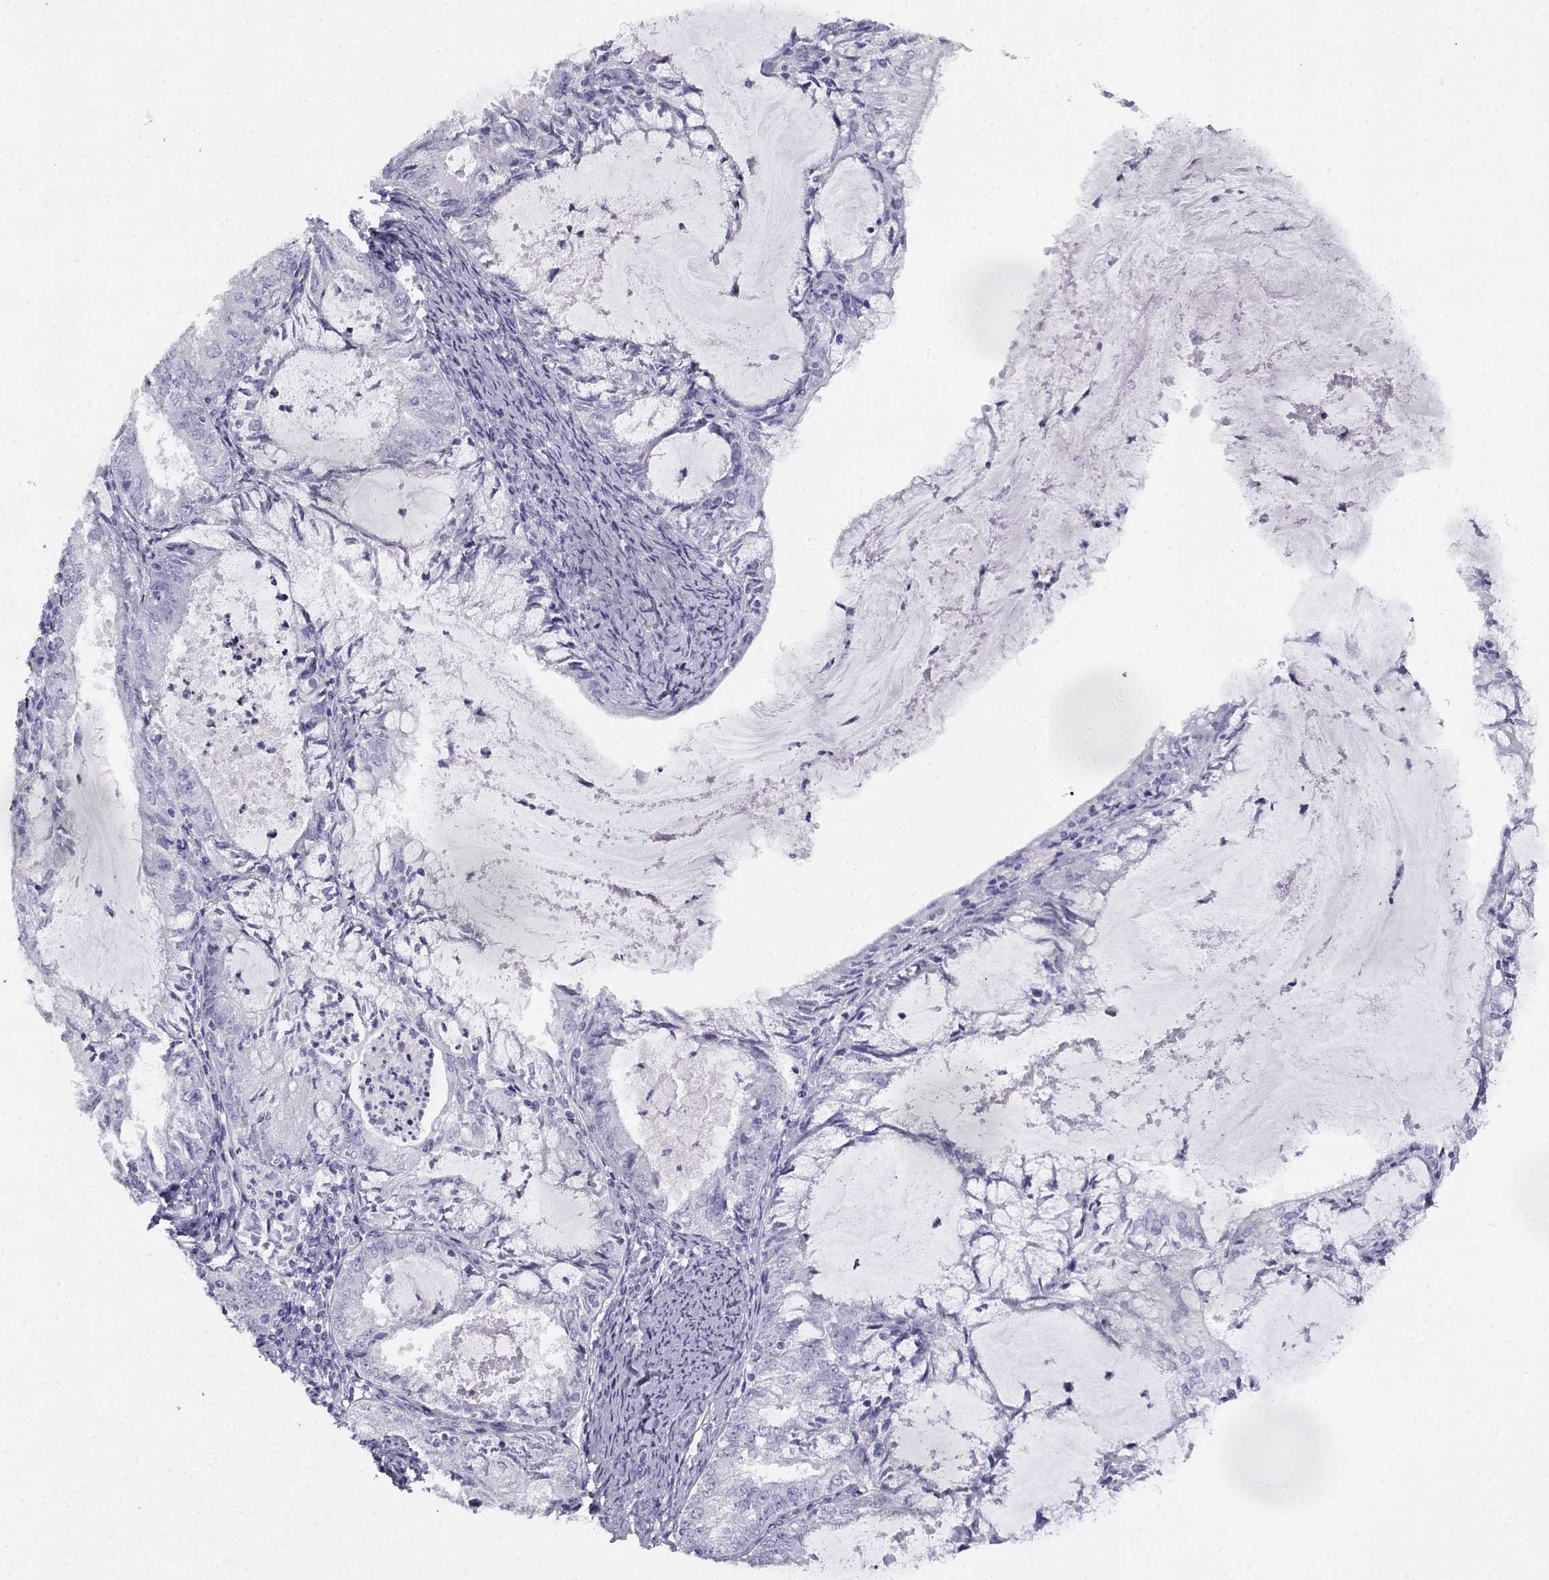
{"staining": {"intensity": "negative", "quantity": "none", "location": "none"}, "tissue": "endometrial cancer", "cell_type": "Tumor cells", "image_type": "cancer", "snomed": [{"axis": "morphology", "description": "Adenocarcinoma, NOS"}, {"axis": "topography", "description": "Endometrium"}], "caption": "A high-resolution photomicrograph shows immunohistochemistry (IHC) staining of endometrial cancer (adenocarcinoma), which shows no significant positivity in tumor cells. The staining is performed using DAB (3,3'-diaminobenzidine) brown chromogen with nuclei counter-stained in using hematoxylin.", "gene": "CABS1", "patient": {"sex": "female", "age": 57}}